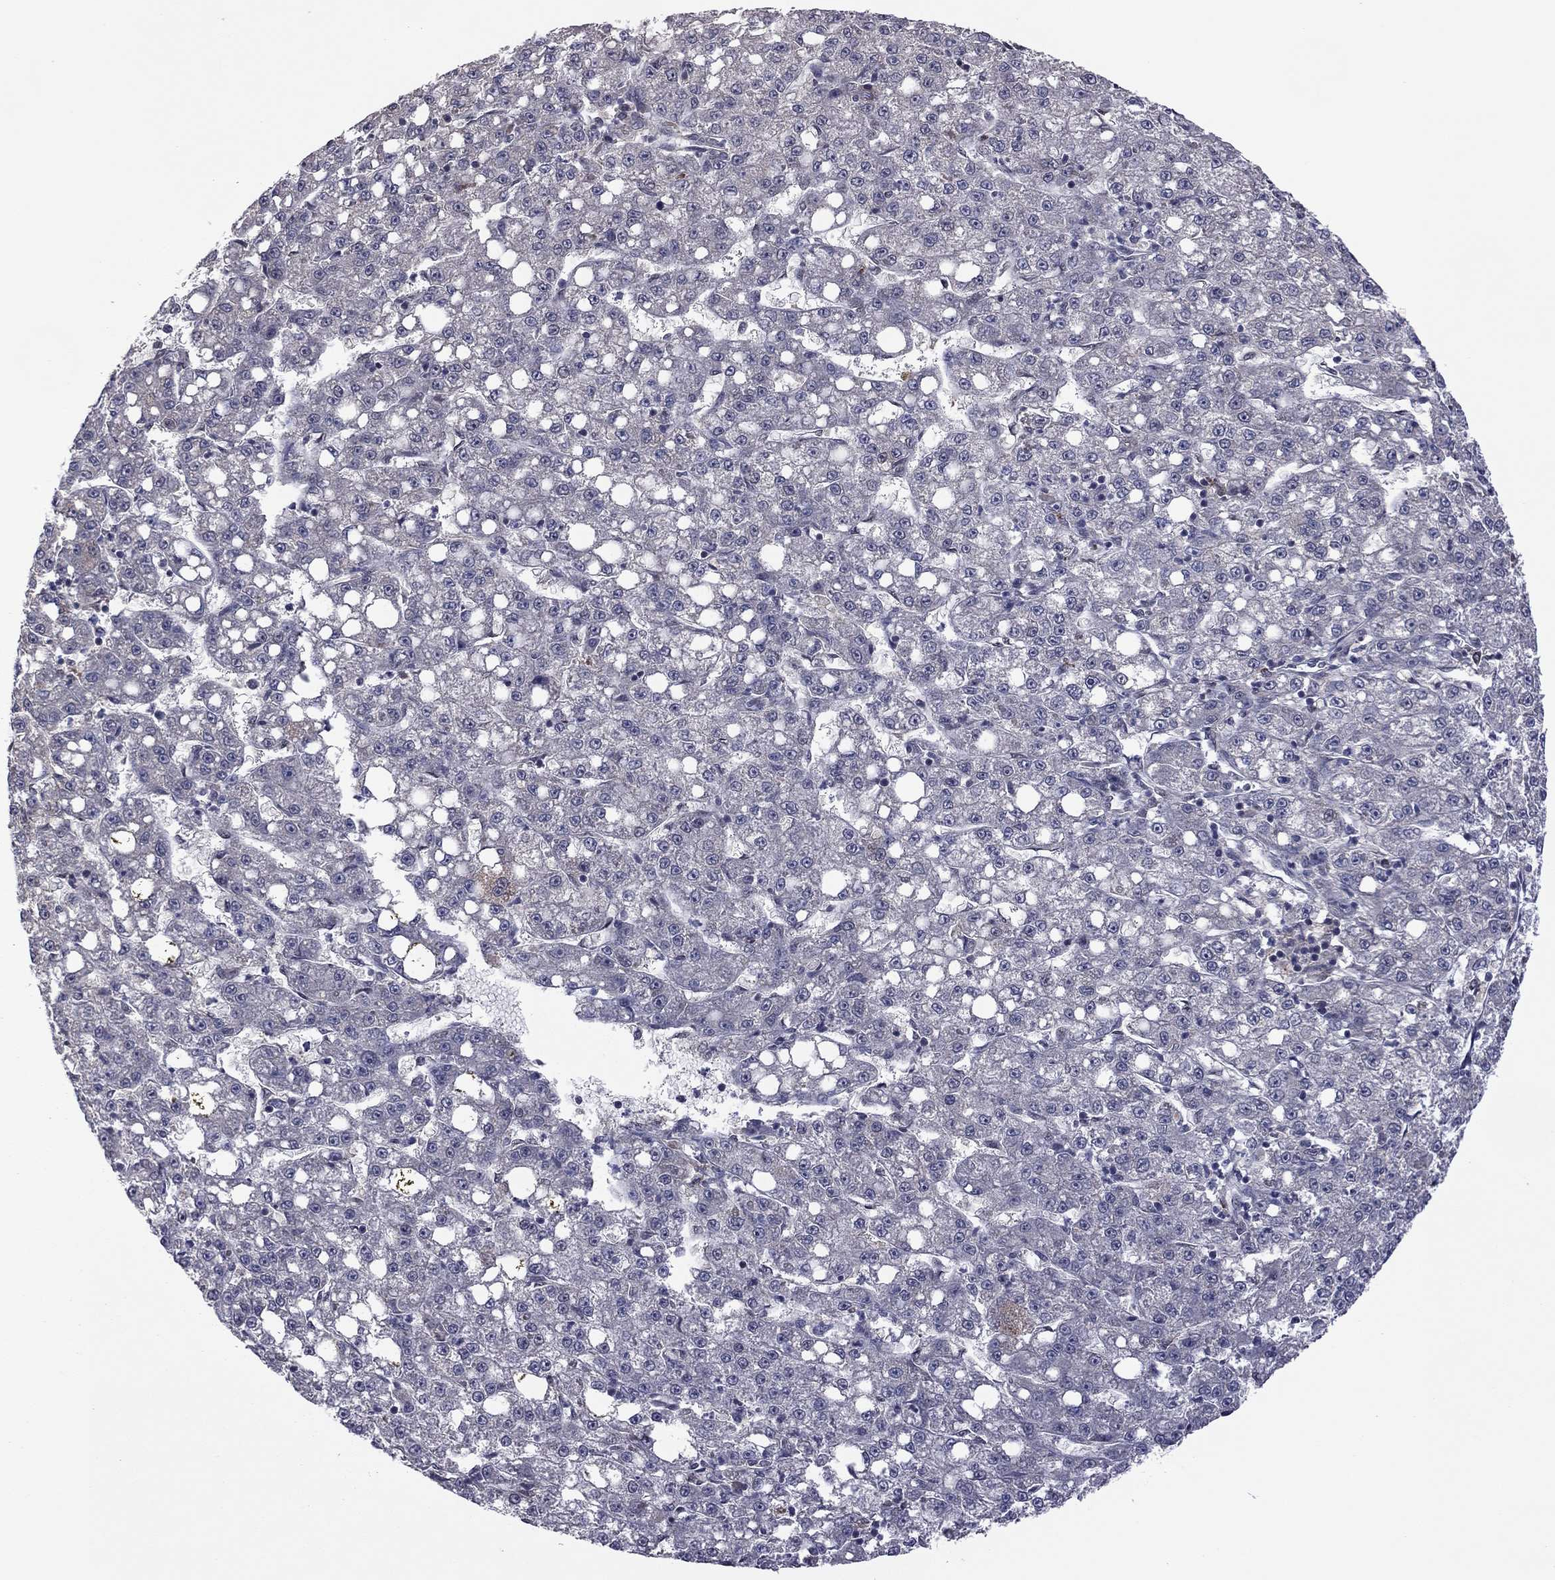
{"staining": {"intensity": "negative", "quantity": "none", "location": "none"}, "tissue": "liver cancer", "cell_type": "Tumor cells", "image_type": "cancer", "snomed": [{"axis": "morphology", "description": "Carcinoma, Hepatocellular, NOS"}, {"axis": "topography", "description": "Liver"}], "caption": "The histopathology image displays no significant staining in tumor cells of liver cancer.", "gene": "GPAA1", "patient": {"sex": "female", "age": 65}}